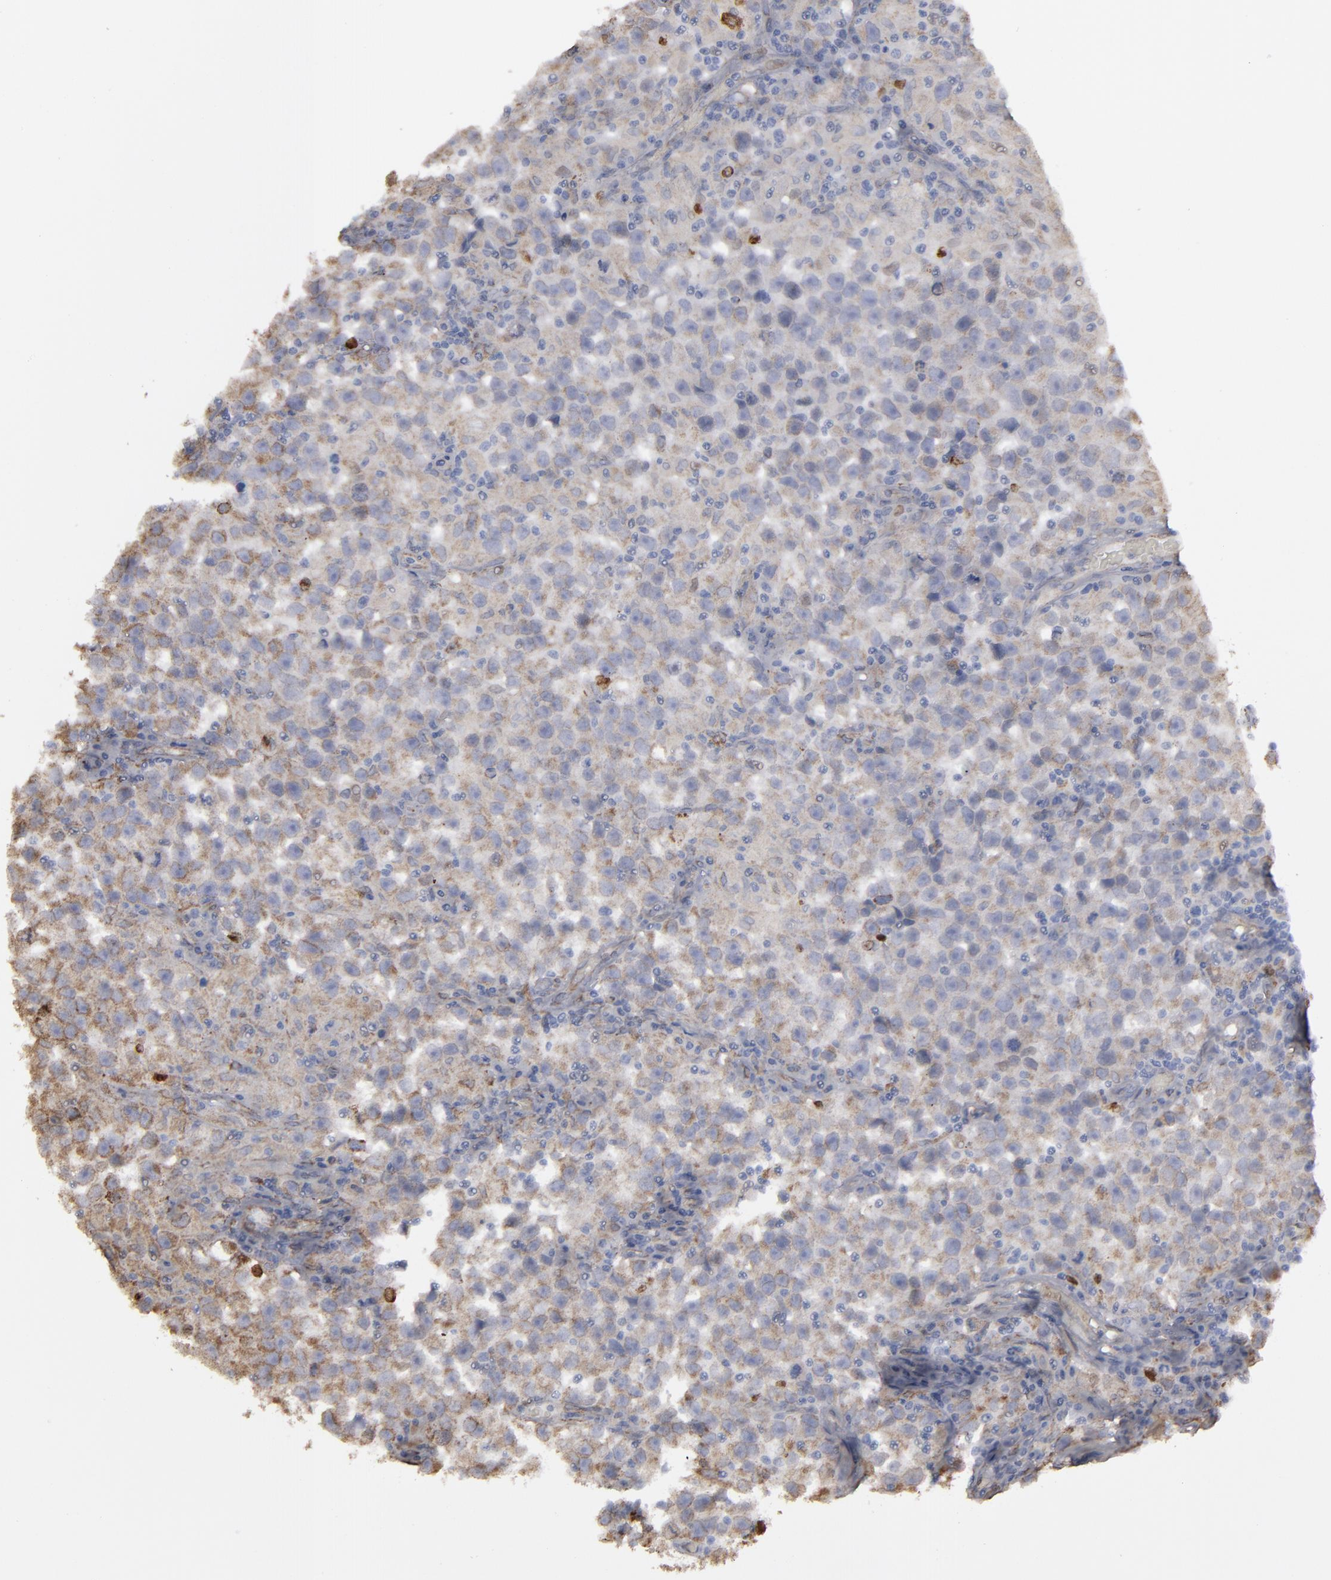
{"staining": {"intensity": "moderate", "quantity": "25%-75%", "location": "cytoplasmic/membranous"}, "tissue": "testis cancer", "cell_type": "Tumor cells", "image_type": "cancer", "snomed": [{"axis": "morphology", "description": "Seminoma, NOS"}, {"axis": "topography", "description": "Testis"}], "caption": "Tumor cells display medium levels of moderate cytoplasmic/membranous staining in approximately 25%-75% of cells in human testis cancer (seminoma).", "gene": "ERLIN2", "patient": {"sex": "male", "age": 33}}